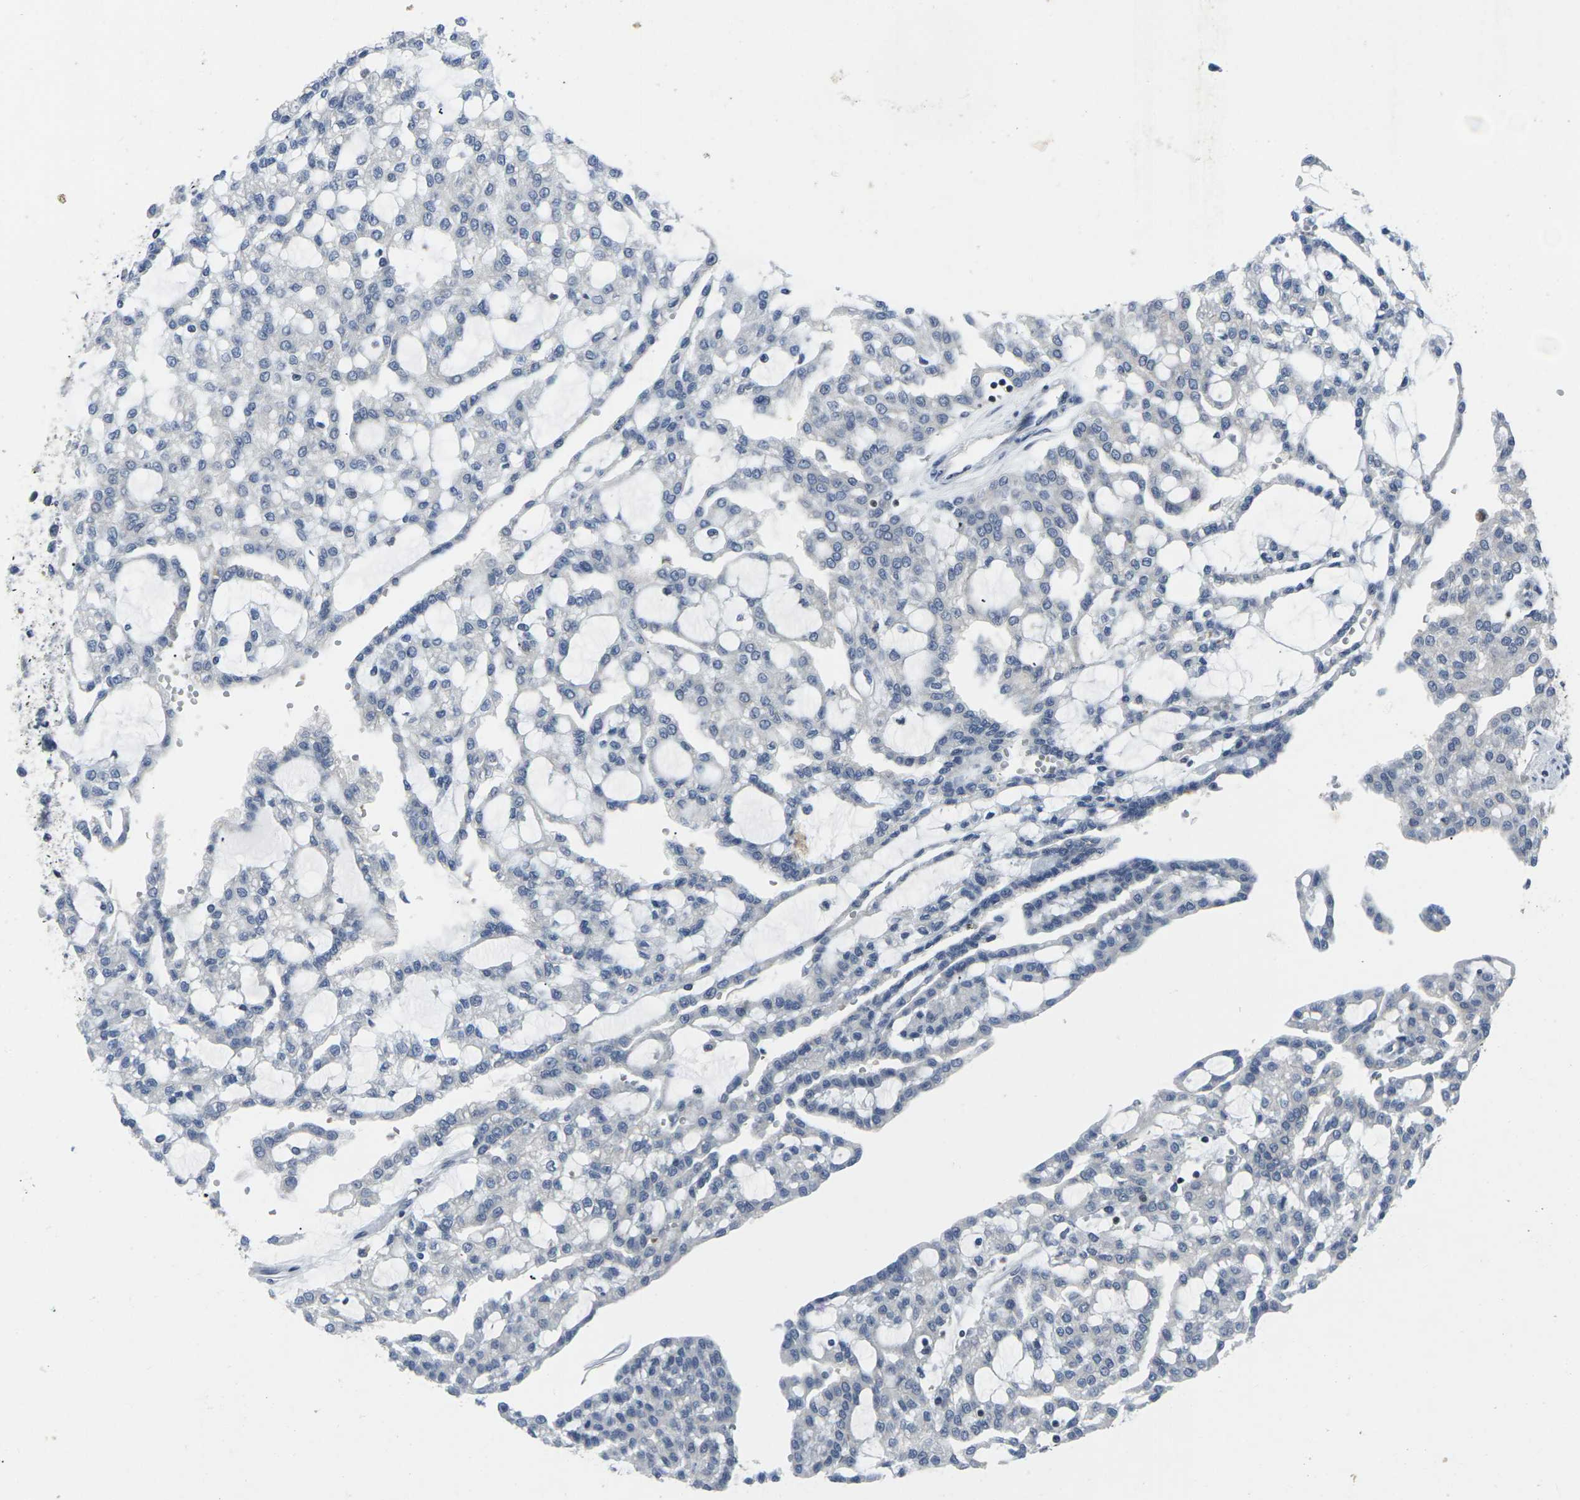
{"staining": {"intensity": "negative", "quantity": "none", "location": "none"}, "tissue": "renal cancer", "cell_type": "Tumor cells", "image_type": "cancer", "snomed": [{"axis": "morphology", "description": "Adenocarcinoma, NOS"}, {"axis": "topography", "description": "Kidney"}], "caption": "Tumor cells show no significant staining in adenocarcinoma (renal). (DAB (3,3'-diaminobenzidine) immunohistochemistry visualized using brightfield microscopy, high magnification).", "gene": "STAT4", "patient": {"sex": "male", "age": 63}}